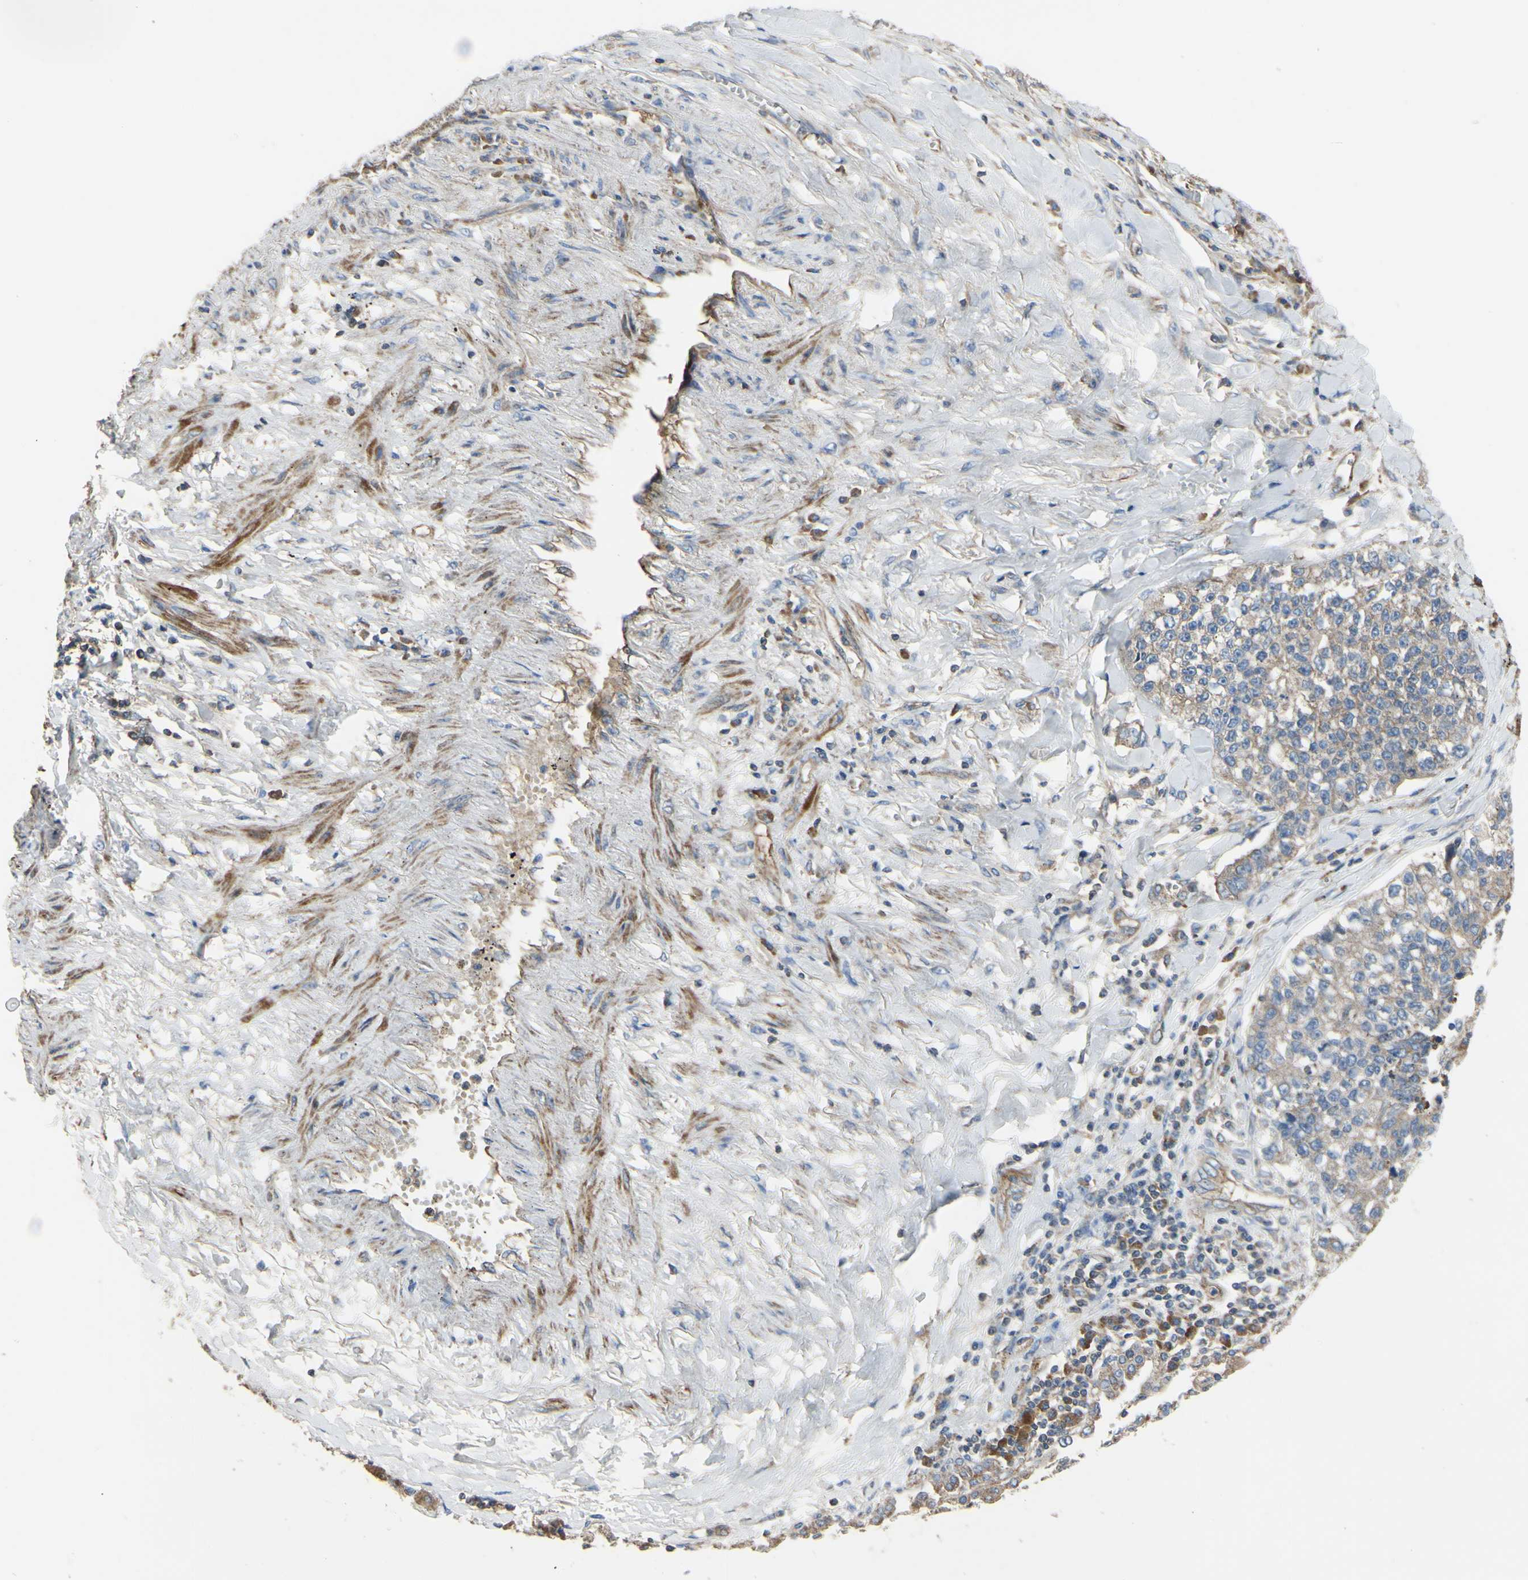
{"staining": {"intensity": "weak", "quantity": ">75%", "location": "cytoplasmic/membranous"}, "tissue": "lung cancer", "cell_type": "Tumor cells", "image_type": "cancer", "snomed": [{"axis": "morphology", "description": "Adenocarcinoma, NOS"}, {"axis": "topography", "description": "Lung"}], "caption": "High-magnification brightfield microscopy of adenocarcinoma (lung) stained with DAB (brown) and counterstained with hematoxylin (blue). tumor cells exhibit weak cytoplasmic/membranous staining is appreciated in about>75% of cells.", "gene": "BECN1", "patient": {"sex": "male", "age": 49}}